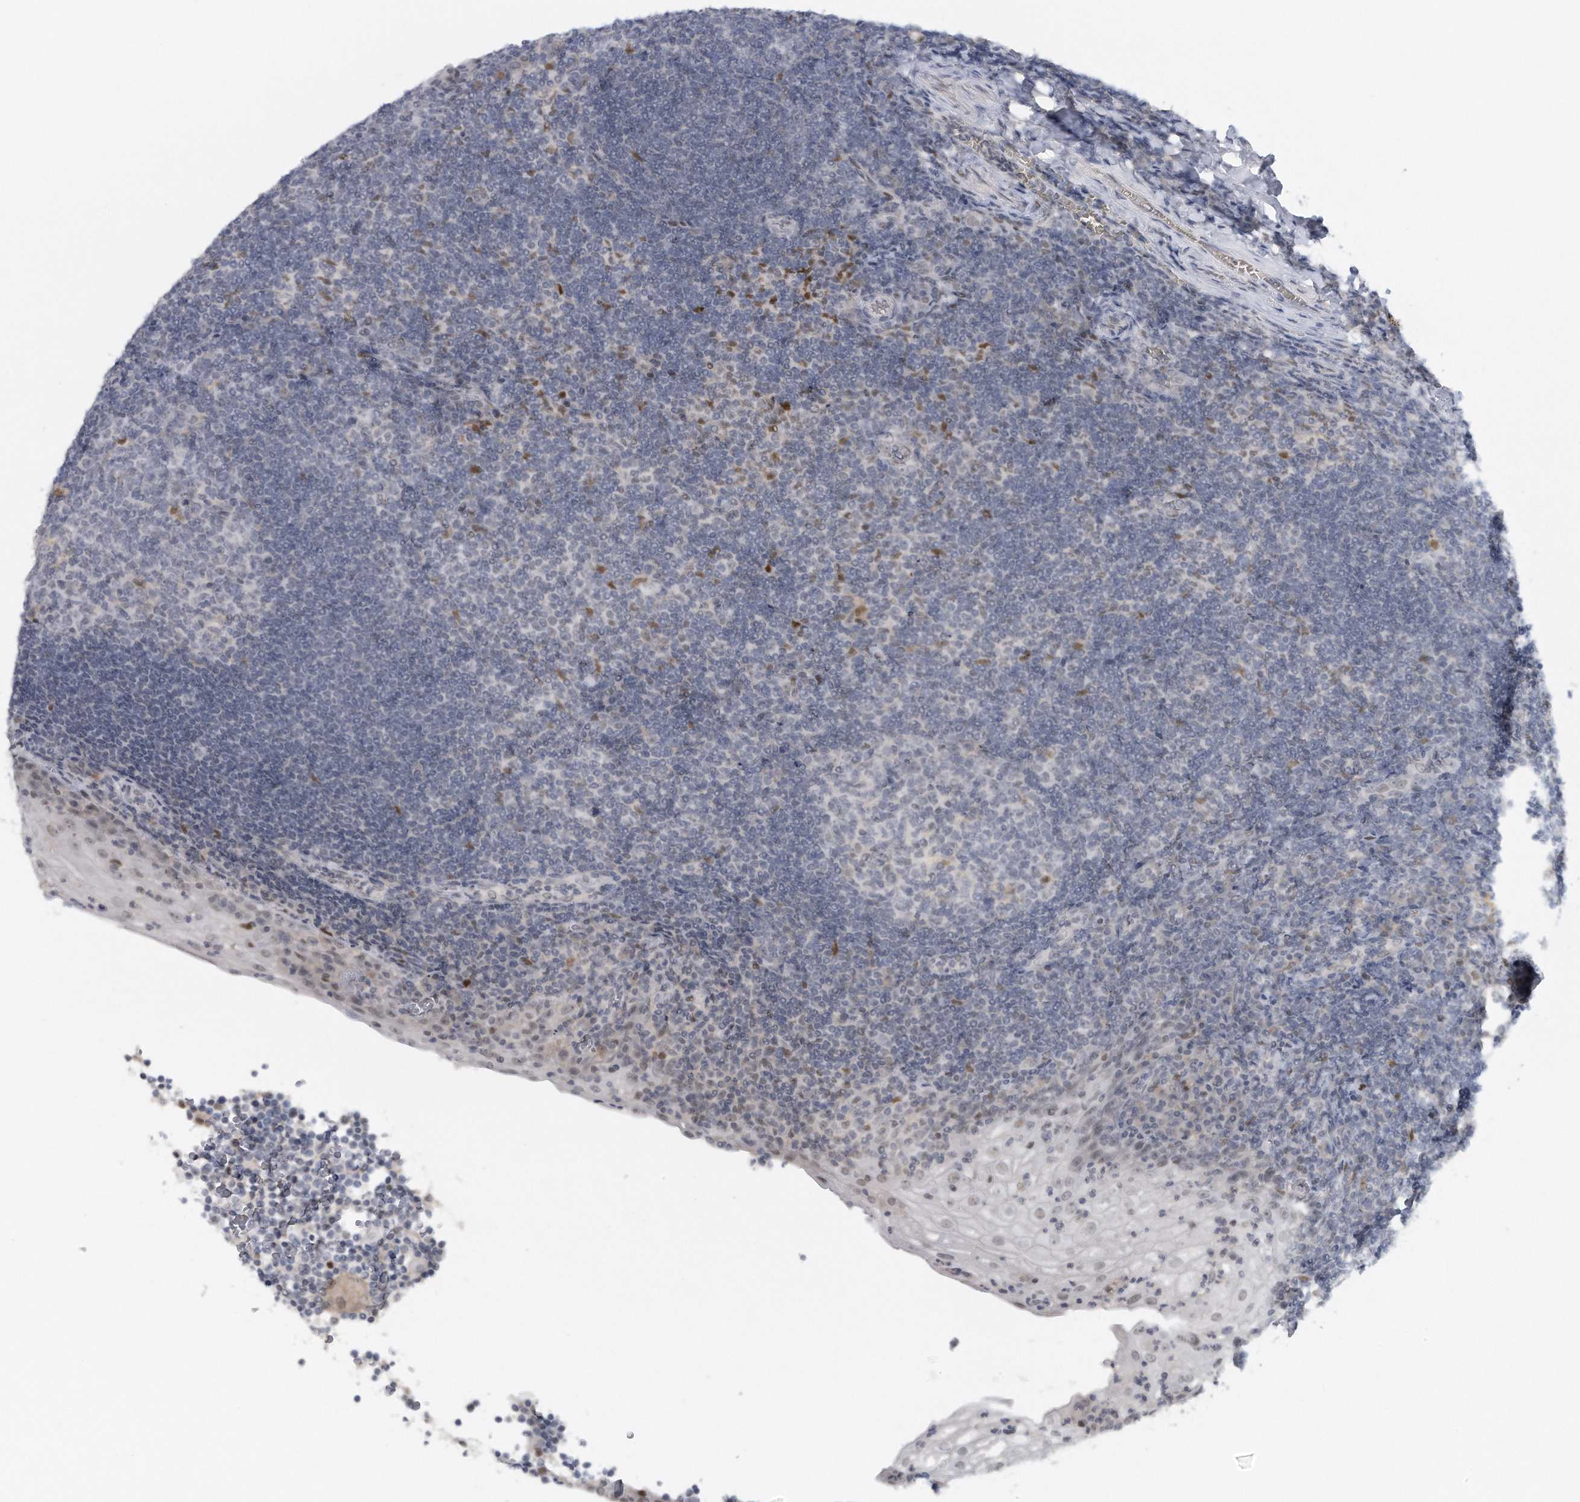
{"staining": {"intensity": "negative", "quantity": "none", "location": "none"}, "tissue": "tonsil", "cell_type": "Germinal center cells", "image_type": "normal", "snomed": [{"axis": "morphology", "description": "Normal tissue, NOS"}, {"axis": "topography", "description": "Tonsil"}], "caption": "Immunohistochemistry (IHC) micrograph of unremarkable tonsil: tonsil stained with DAB (3,3'-diaminobenzidine) displays no significant protein staining in germinal center cells.", "gene": "DDX43", "patient": {"sex": "male", "age": 37}}